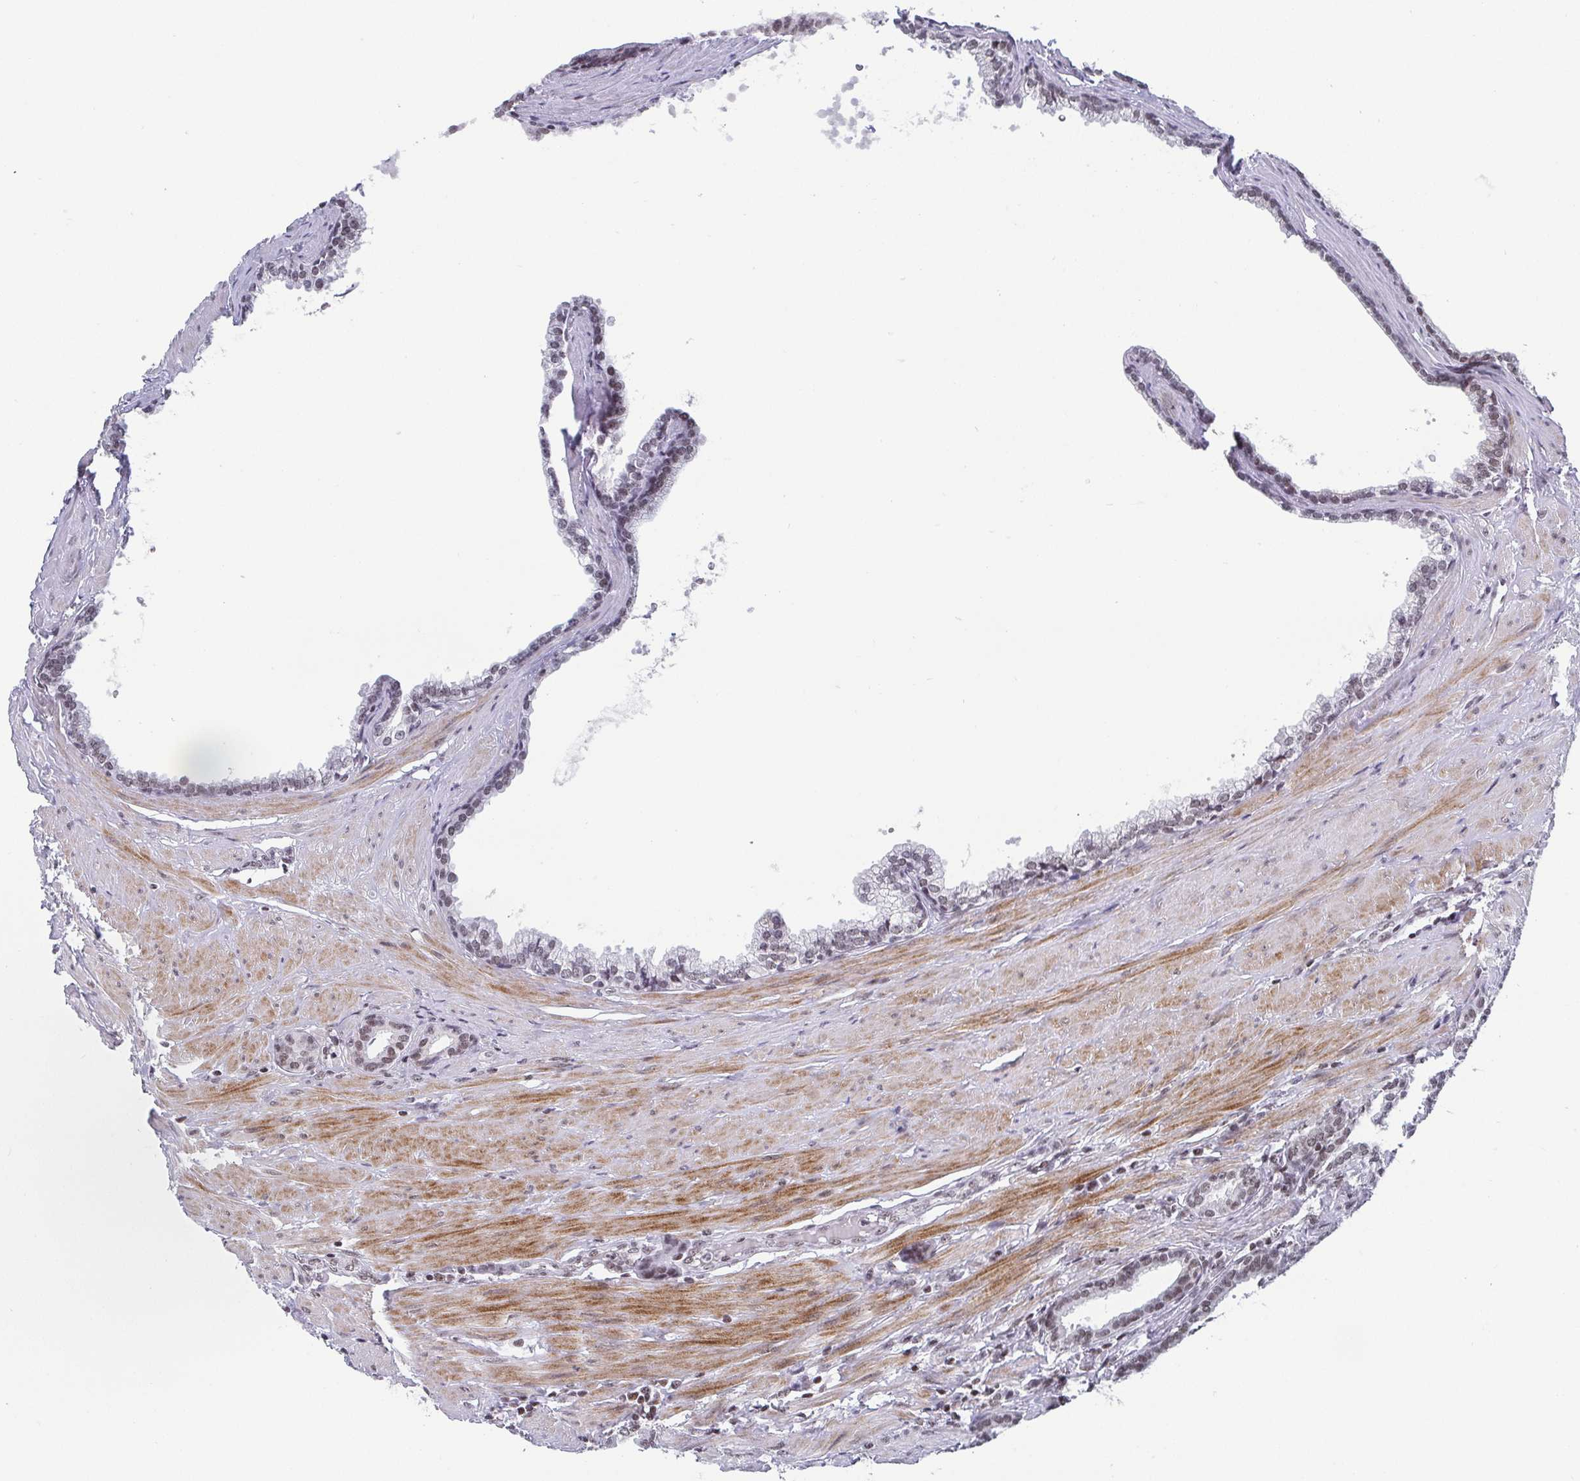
{"staining": {"intensity": "weak", "quantity": "25%-75%", "location": "nuclear"}, "tissue": "prostate", "cell_type": "Glandular cells", "image_type": "normal", "snomed": [{"axis": "morphology", "description": "Normal tissue, NOS"}, {"axis": "topography", "description": "Prostate"}, {"axis": "topography", "description": "Peripheral nerve tissue"}], "caption": "Immunohistochemical staining of benign prostate demonstrates weak nuclear protein expression in approximately 25%-75% of glandular cells.", "gene": "CTCF", "patient": {"sex": "male", "age": 55}}